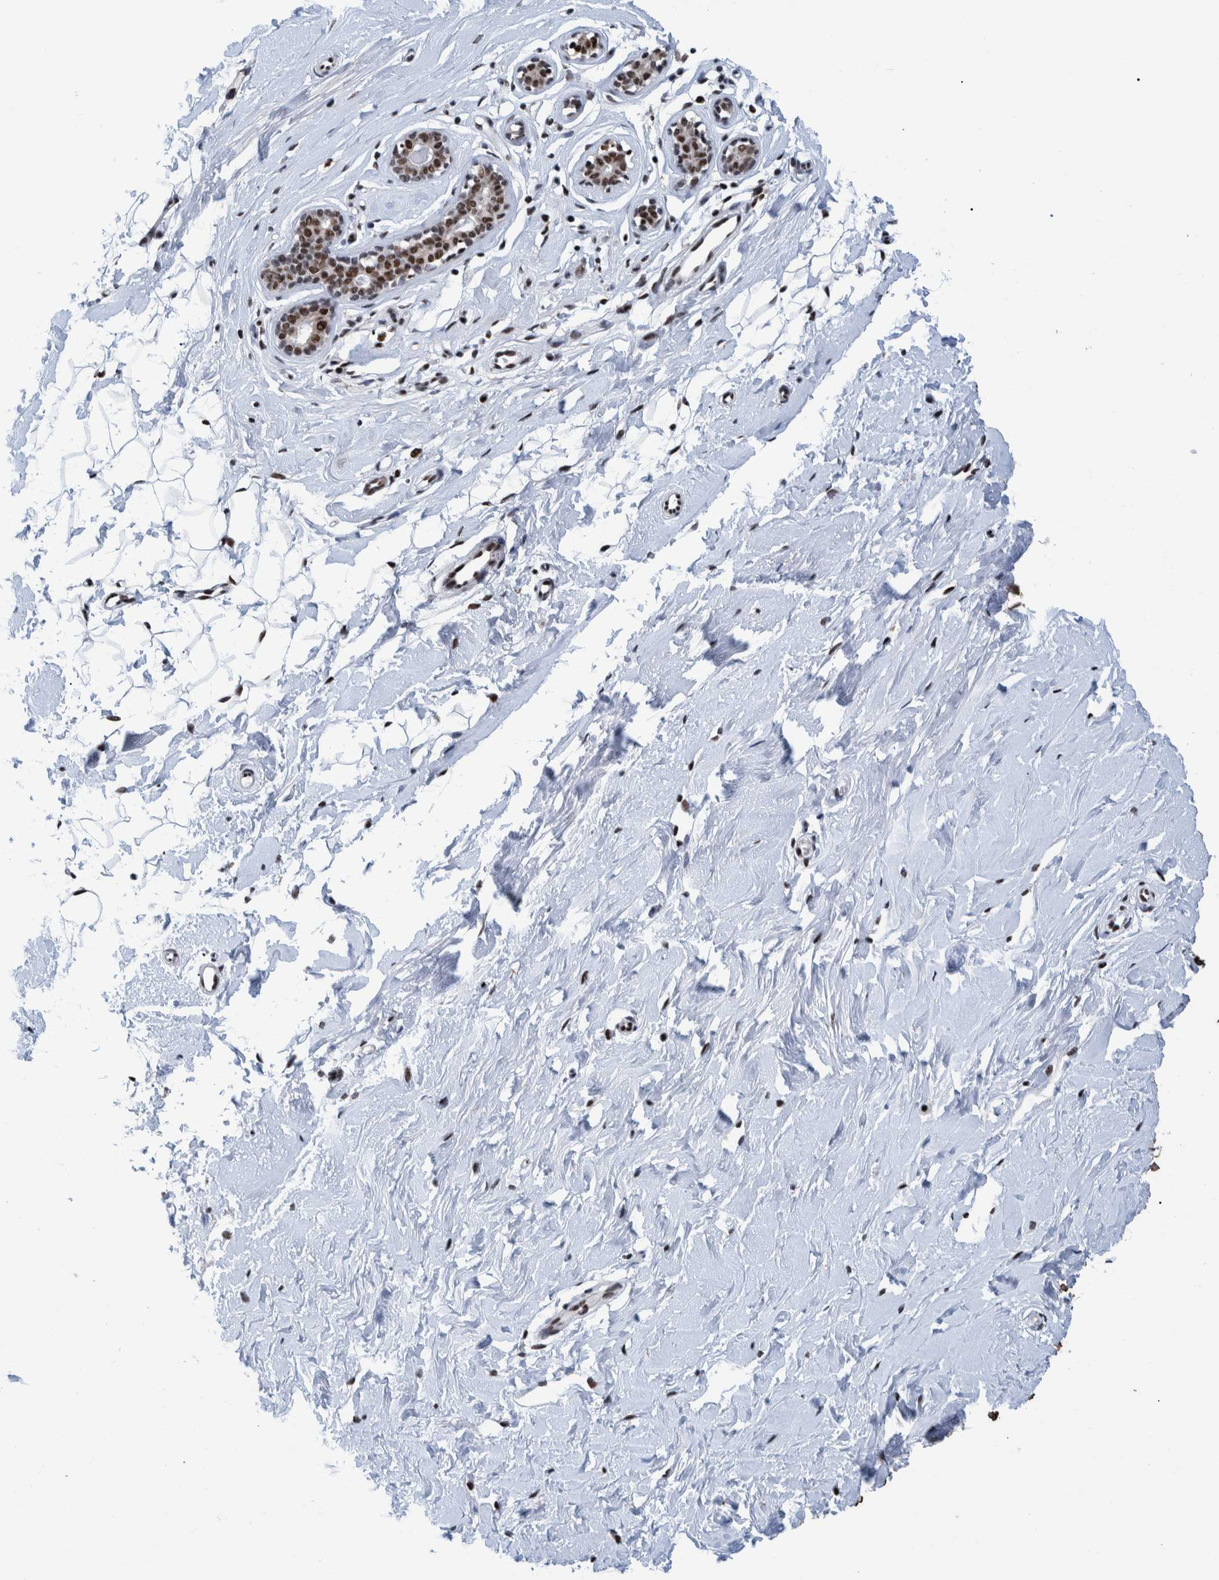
{"staining": {"intensity": "strong", "quantity": ">75%", "location": "nuclear"}, "tissue": "breast", "cell_type": "Adipocytes", "image_type": "normal", "snomed": [{"axis": "morphology", "description": "Normal tissue, NOS"}, {"axis": "topography", "description": "Breast"}], "caption": "Protein expression analysis of unremarkable breast shows strong nuclear staining in about >75% of adipocytes.", "gene": "EFTUD2", "patient": {"sex": "female", "age": 23}}